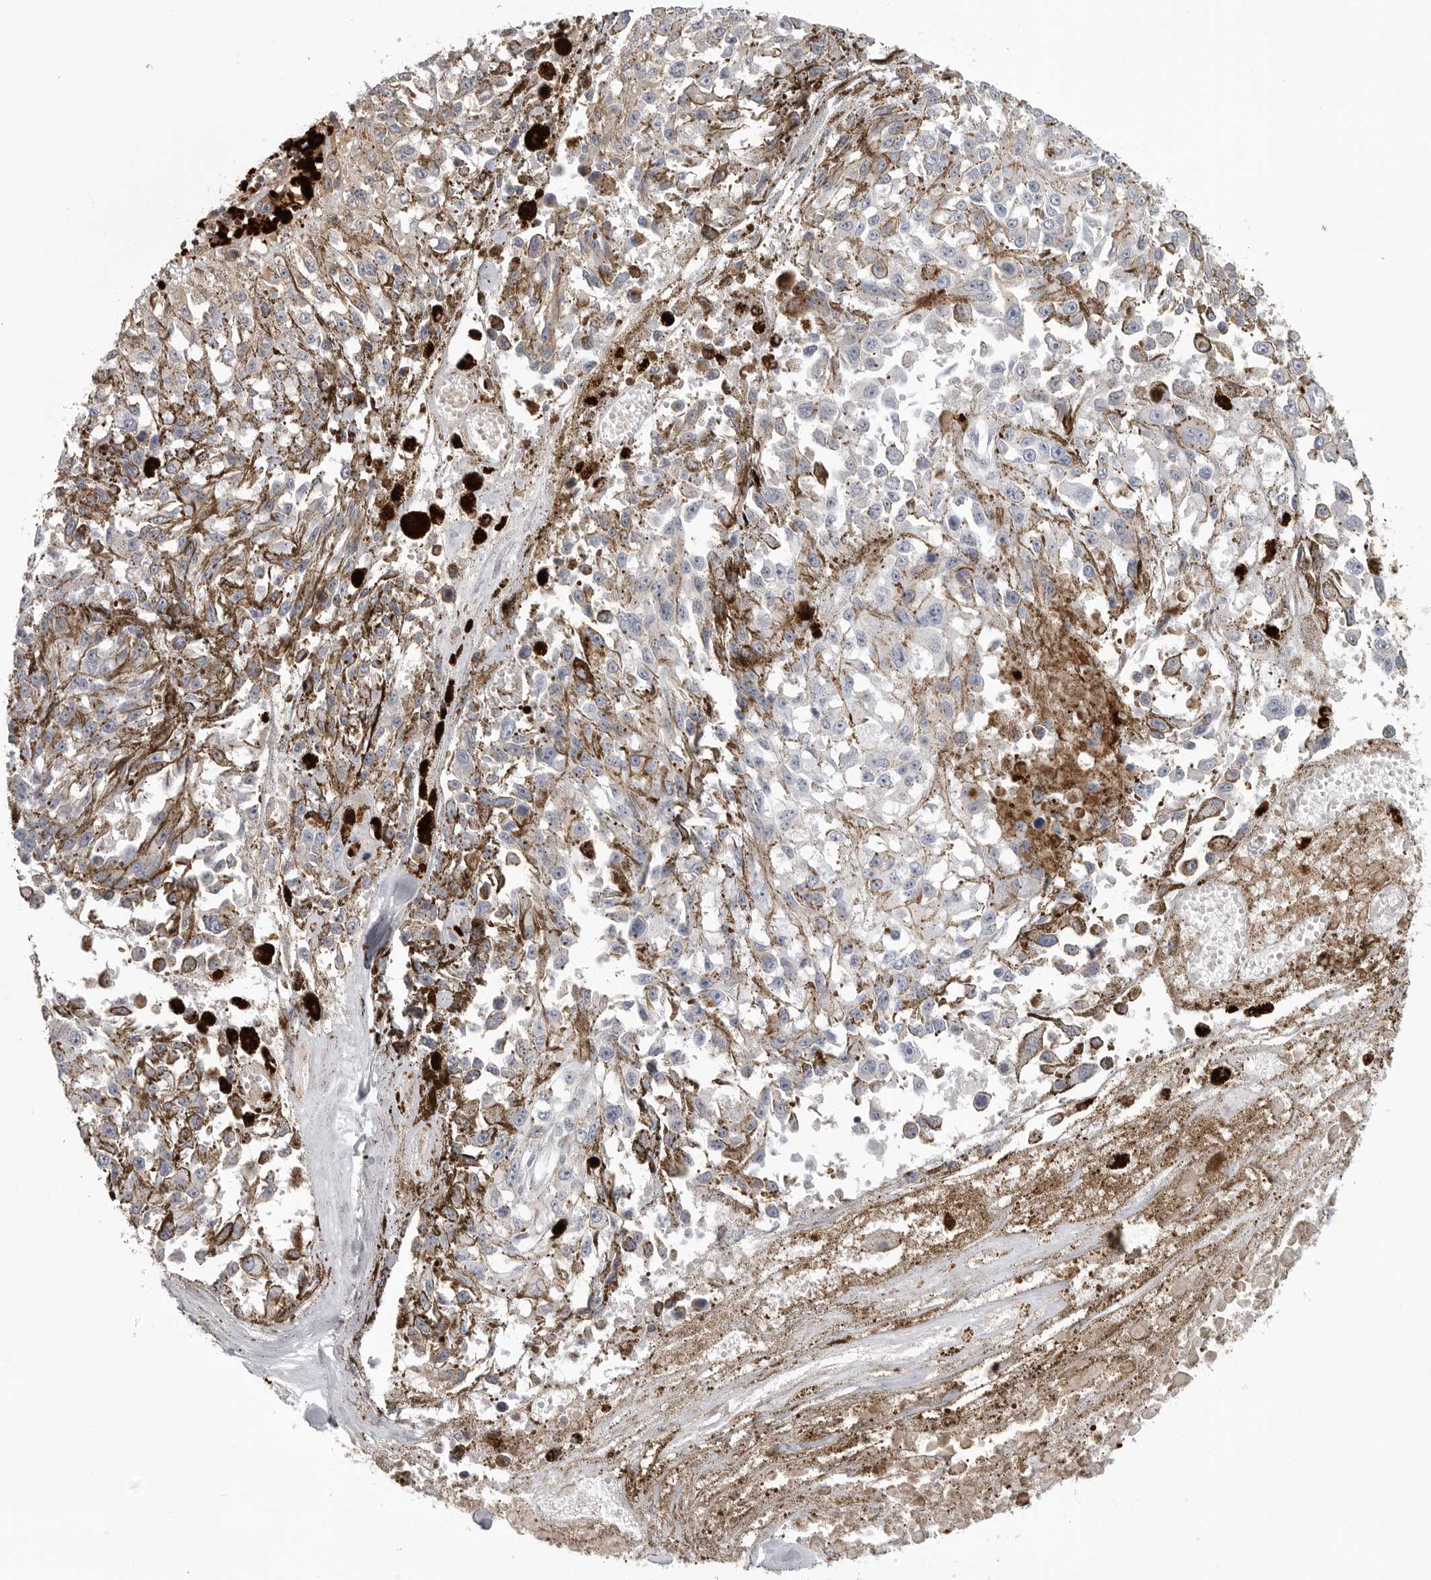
{"staining": {"intensity": "moderate", "quantity": "<25%", "location": "cytoplasmic/membranous"}, "tissue": "melanoma", "cell_type": "Tumor cells", "image_type": "cancer", "snomed": [{"axis": "morphology", "description": "Malignant melanoma, Metastatic site"}, {"axis": "topography", "description": "Lymph node"}], "caption": "A photomicrograph of human malignant melanoma (metastatic site) stained for a protein shows moderate cytoplasmic/membranous brown staining in tumor cells.", "gene": "IFI30", "patient": {"sex": "male", "age": 59}}